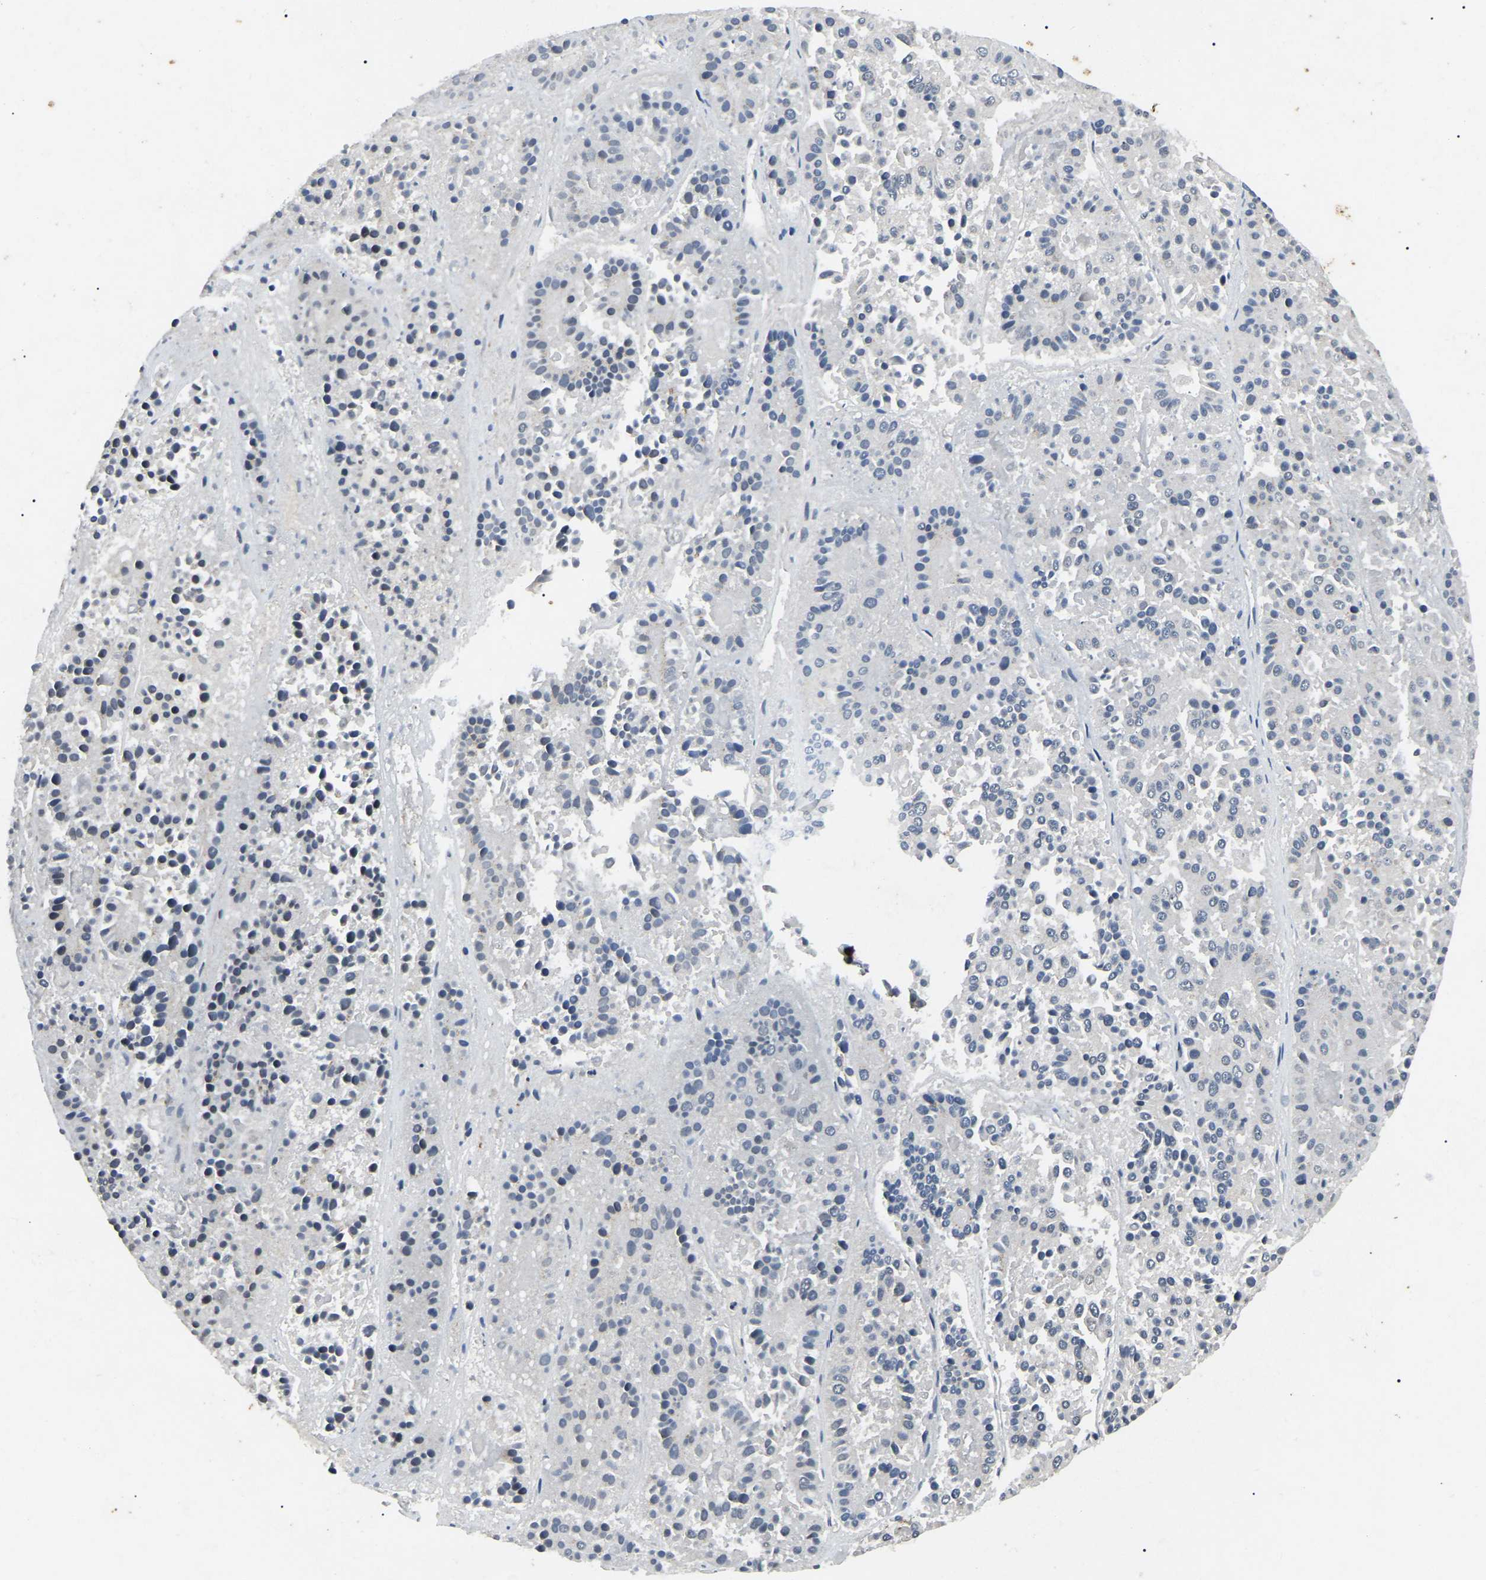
{"staining": {"intensity": "negative", "quantity": "none", "location": "none"}, "tissue": "pancreatic cancer", "cell_type": "Tumor cells", "image_type": "cancer", "snomed": [{"axis": "morphology", "description": "Adenocarcinoma, NOS"}, {"axis": "topography", "description": "Pancreas"}], "caption": "Immunohistochemistry micrograph of pancreatic cancer stained for a protein (brown), which displays no staining in tumor cells.", "gene": "RBM28", "patient": {"sex": "male", "age": 50}}